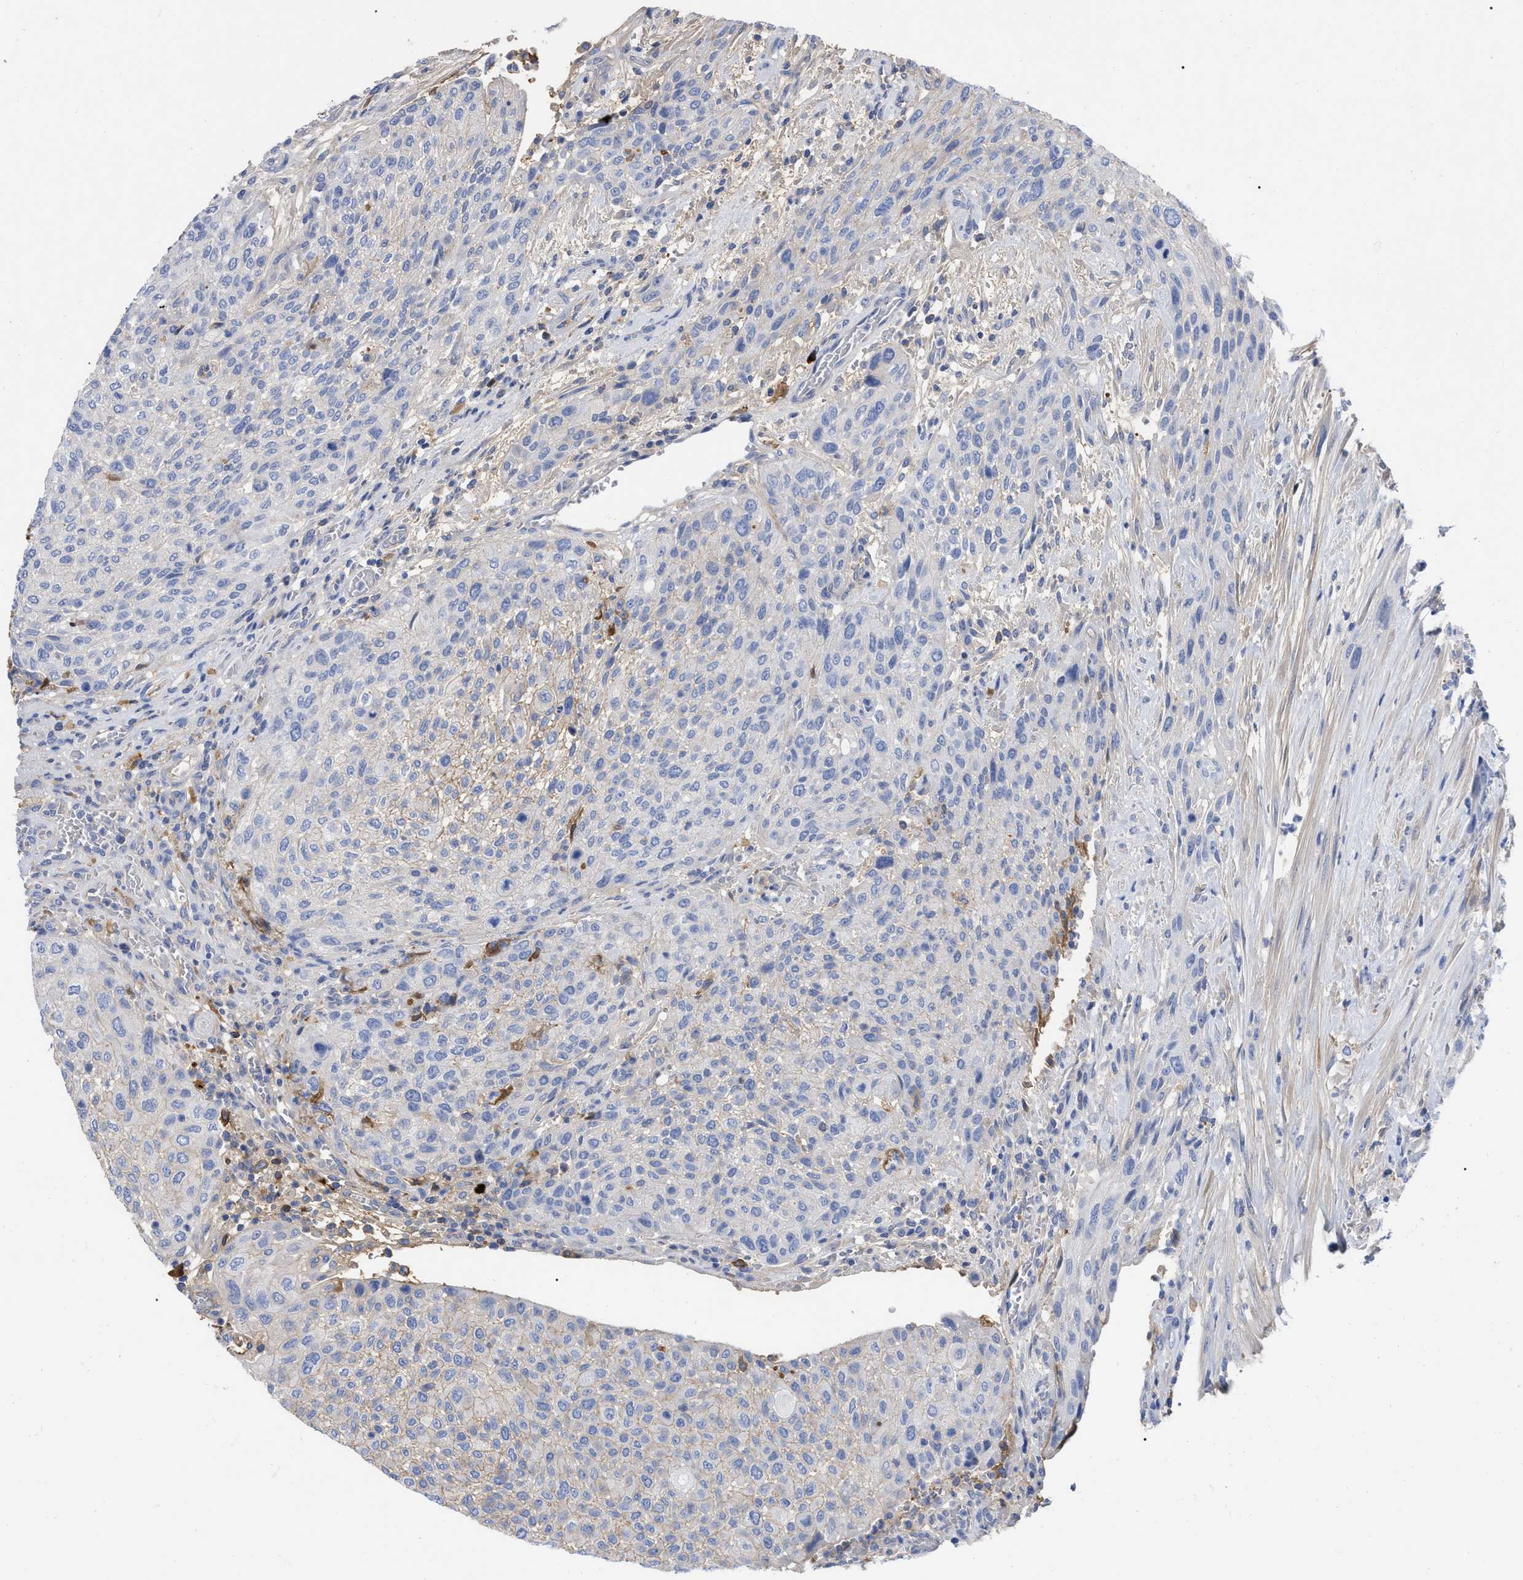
{"staining": {"intensity": "negative", "quantity": "none", "location": "none"}, "tissue": "urothelial cancer", "cell_type": "Tumor cells", "image_type": "cancer", "snomed": [{"axis": "morphology", "description": "Urothelial carcinoma, Low grade"}, {"axis": "morphology", "description": "Urothelial carcinoma, High grade"}, {"axis": "topography", "description": "Urinary bladder"}], "caption": "High power microscopy image of an immunohistochemistry (IHC) histopathology image of urothelial cancer, revealing no significant positivity in tumor cells.", "gene": "IGHV5-51", "patient": {"sex": "male", "age": 35}}